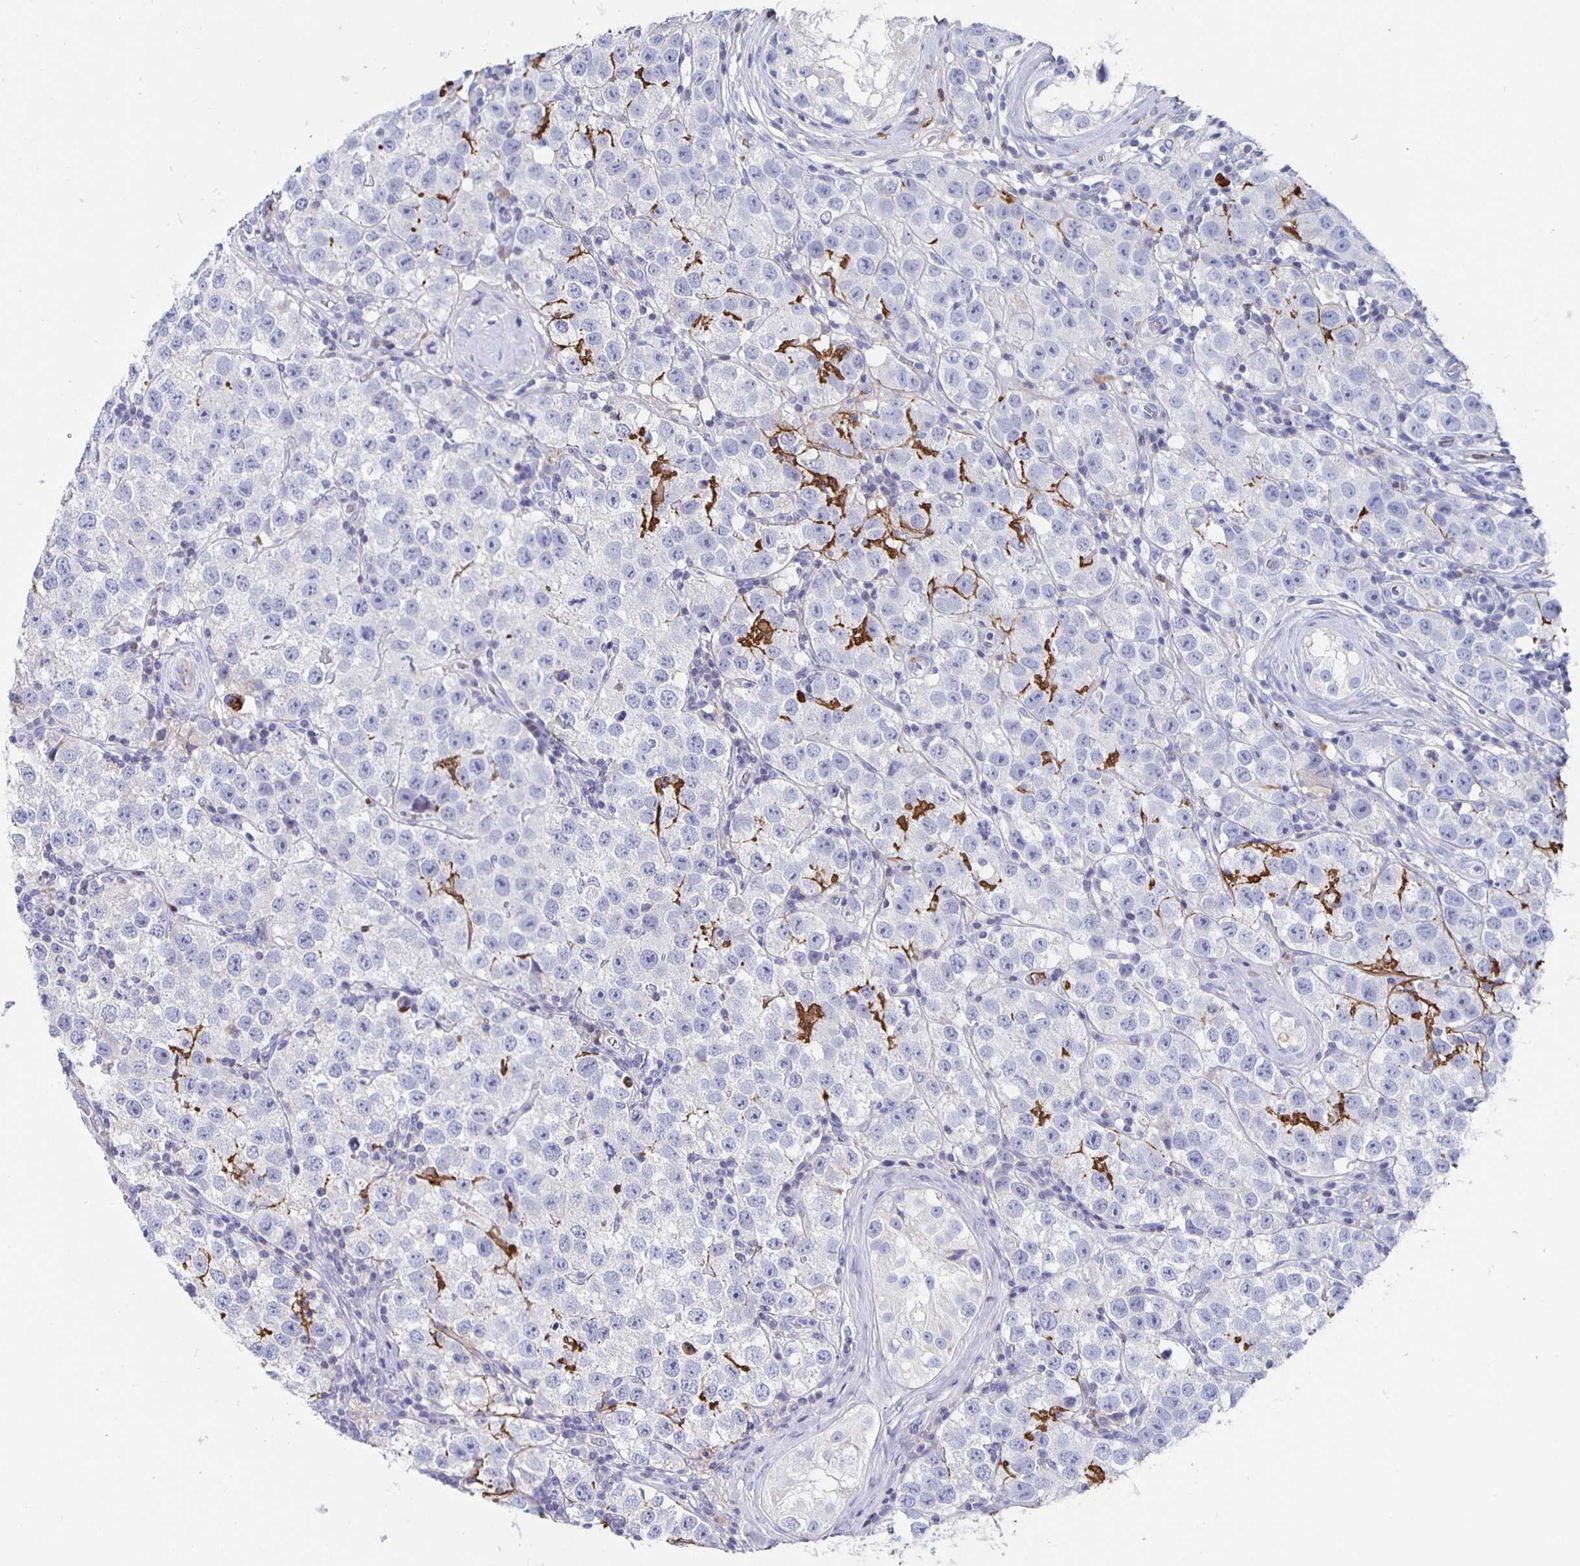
{"staining": {"intensity": "negative", "quantity": "none", "location": "none"}, "tissue": "testis cancer", "cell_type": "Tumor cells", "image_type": "cancer", "snomed": [{"axis": "morphology", "description": "Seminoma, NOS"}, {"axis": "topography", "description": "Testis"}], "caption": "An image of testis cancer (seminoma) stained for a protein displays no brown staining in tumor cells.", "gene": "FGA", "patient": {"sex": "male", "age": 34}}